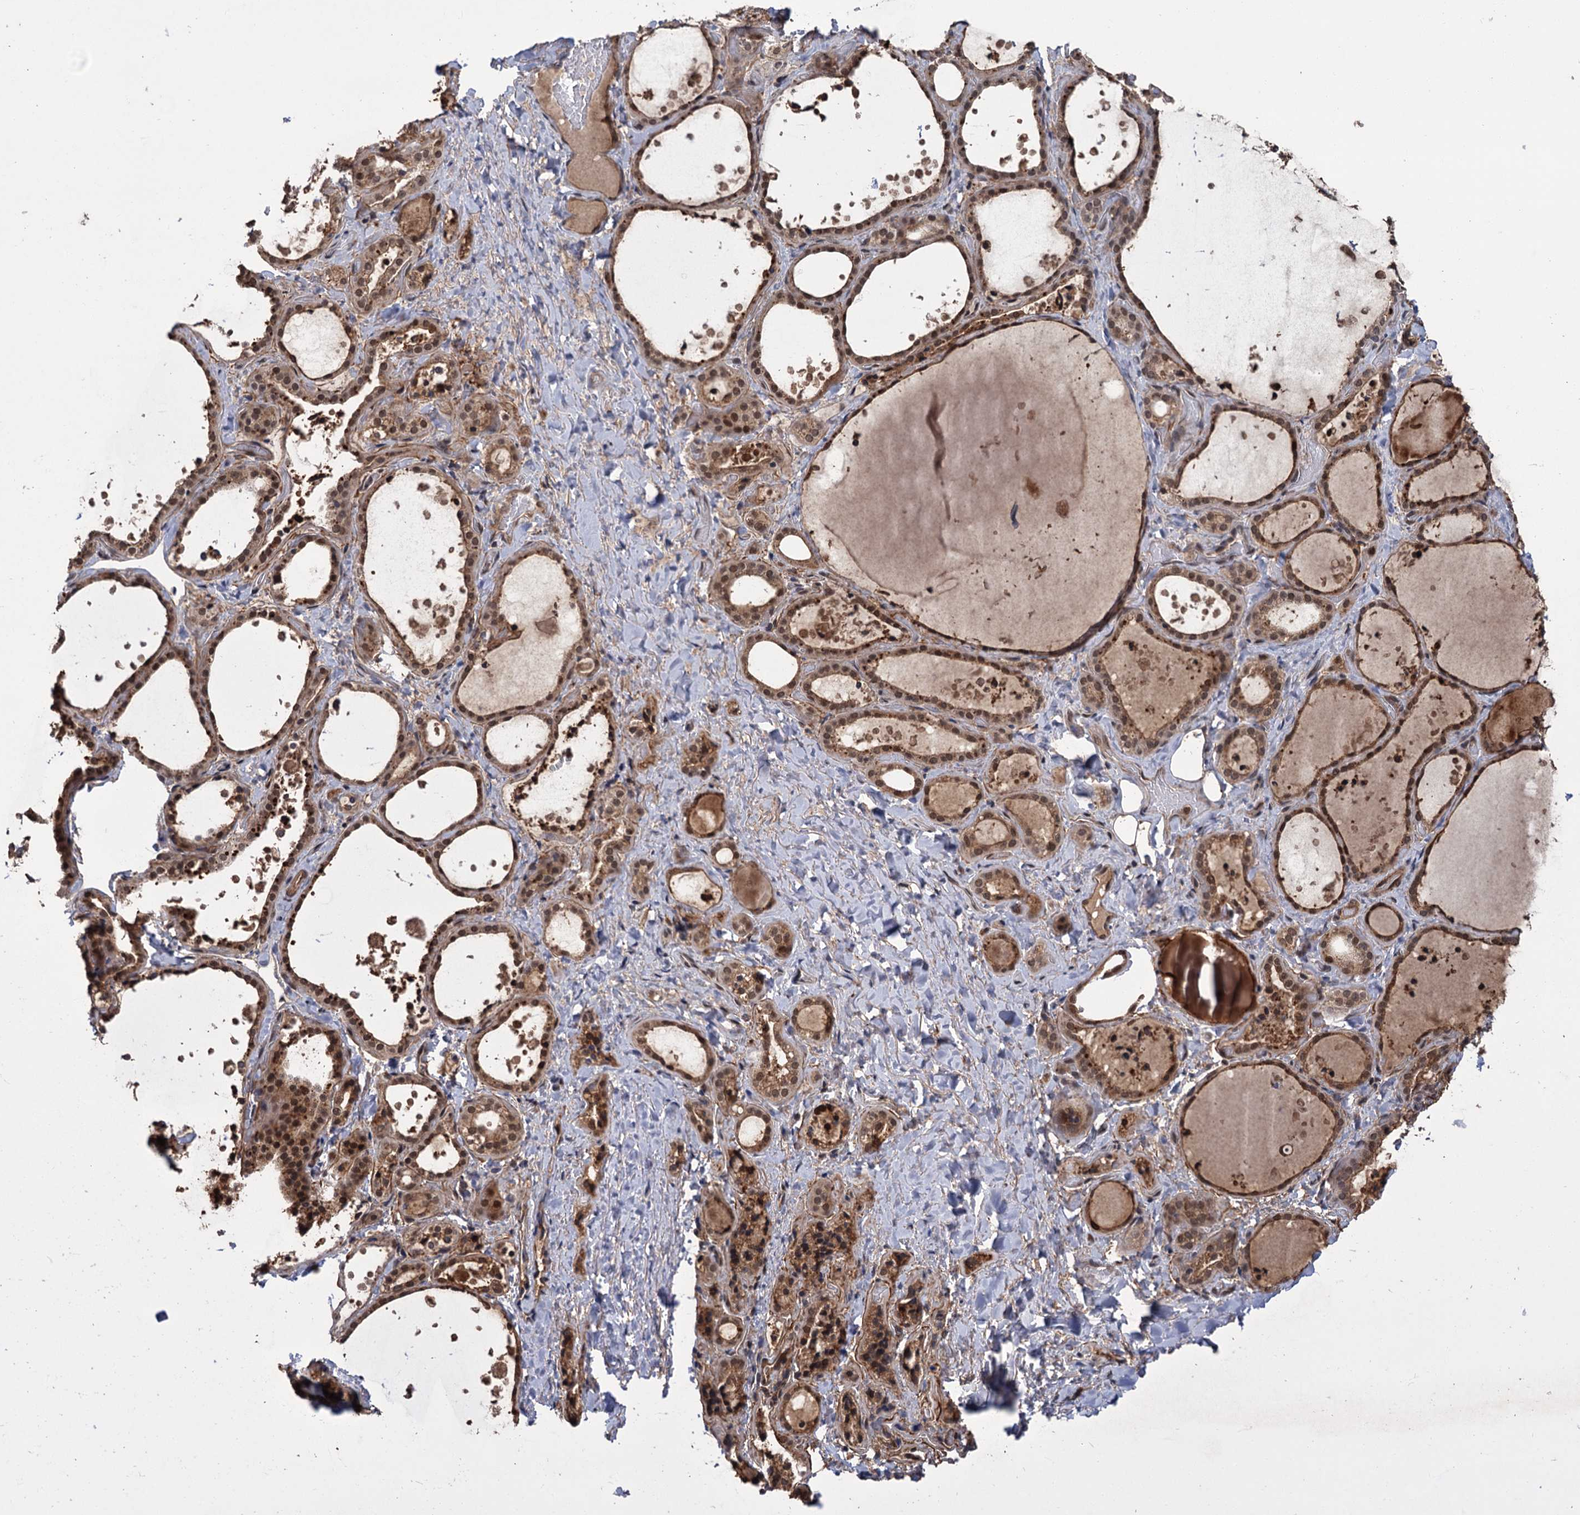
{"staining": {"intensity": "moderate", "quantity": ">75%", "location": "cytoplasmic/membranous,nuclear"}, "tissue": "thyroid gland", "cell_type": "Glandular cells", "image_type": "normal", "snomed": [{"axis": "morphology", "description": "Normal tissue, NOS"}, {"axis": "topography", "description": "Thyroid gland"}], "caption": "Protein expression analysis of normal human thyroid gland reveals moderate cytoplasmic/membranous,nuclear expression in about >75% of glandular cells. The staining is performed using DAB brown chromogen to label protein expression. The nuclei are counter-stained blue using hematoxylin.", "gene": "KANSL2", "patient": {"sex": "female", "age": 44}}